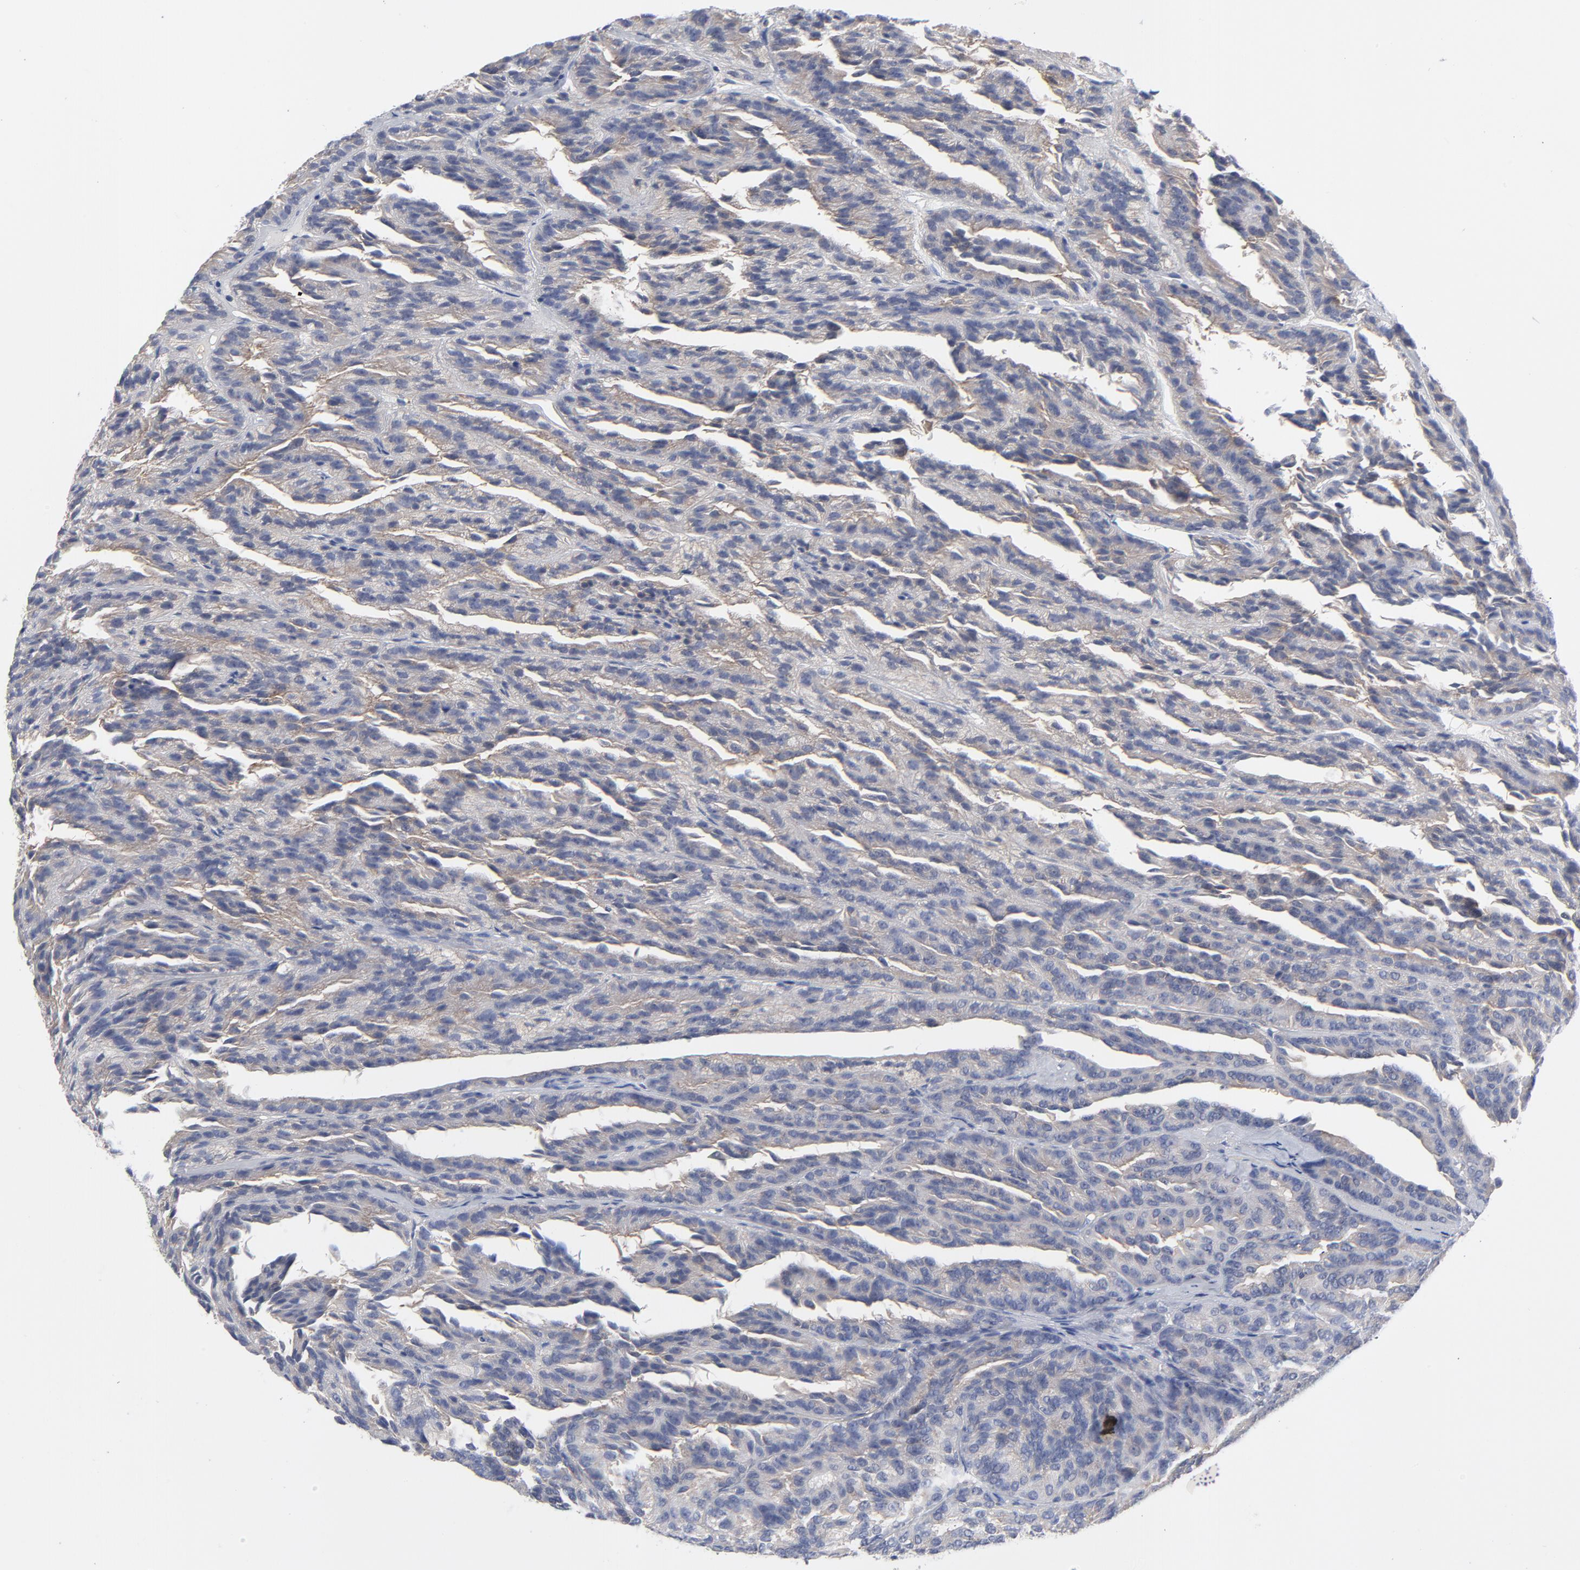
{"staining": {"intensity": "negative", "quantity": "none", "location": "none"}, "tissue": "renal cancer", "cell_type": "Tumor cells", "image_type": "cancer", "snomed": [{"axis": "morphology", "description": "Adenocarcinoma, NOS"}, {"axis": "topography", "description": "Kidney"}], "caption": "Renal cancer was stained to show a protein in brown. There is no significant positivity in tumor cells.", "gene": "CAB39L", "patient": {"sex": "male", "age": 46}}